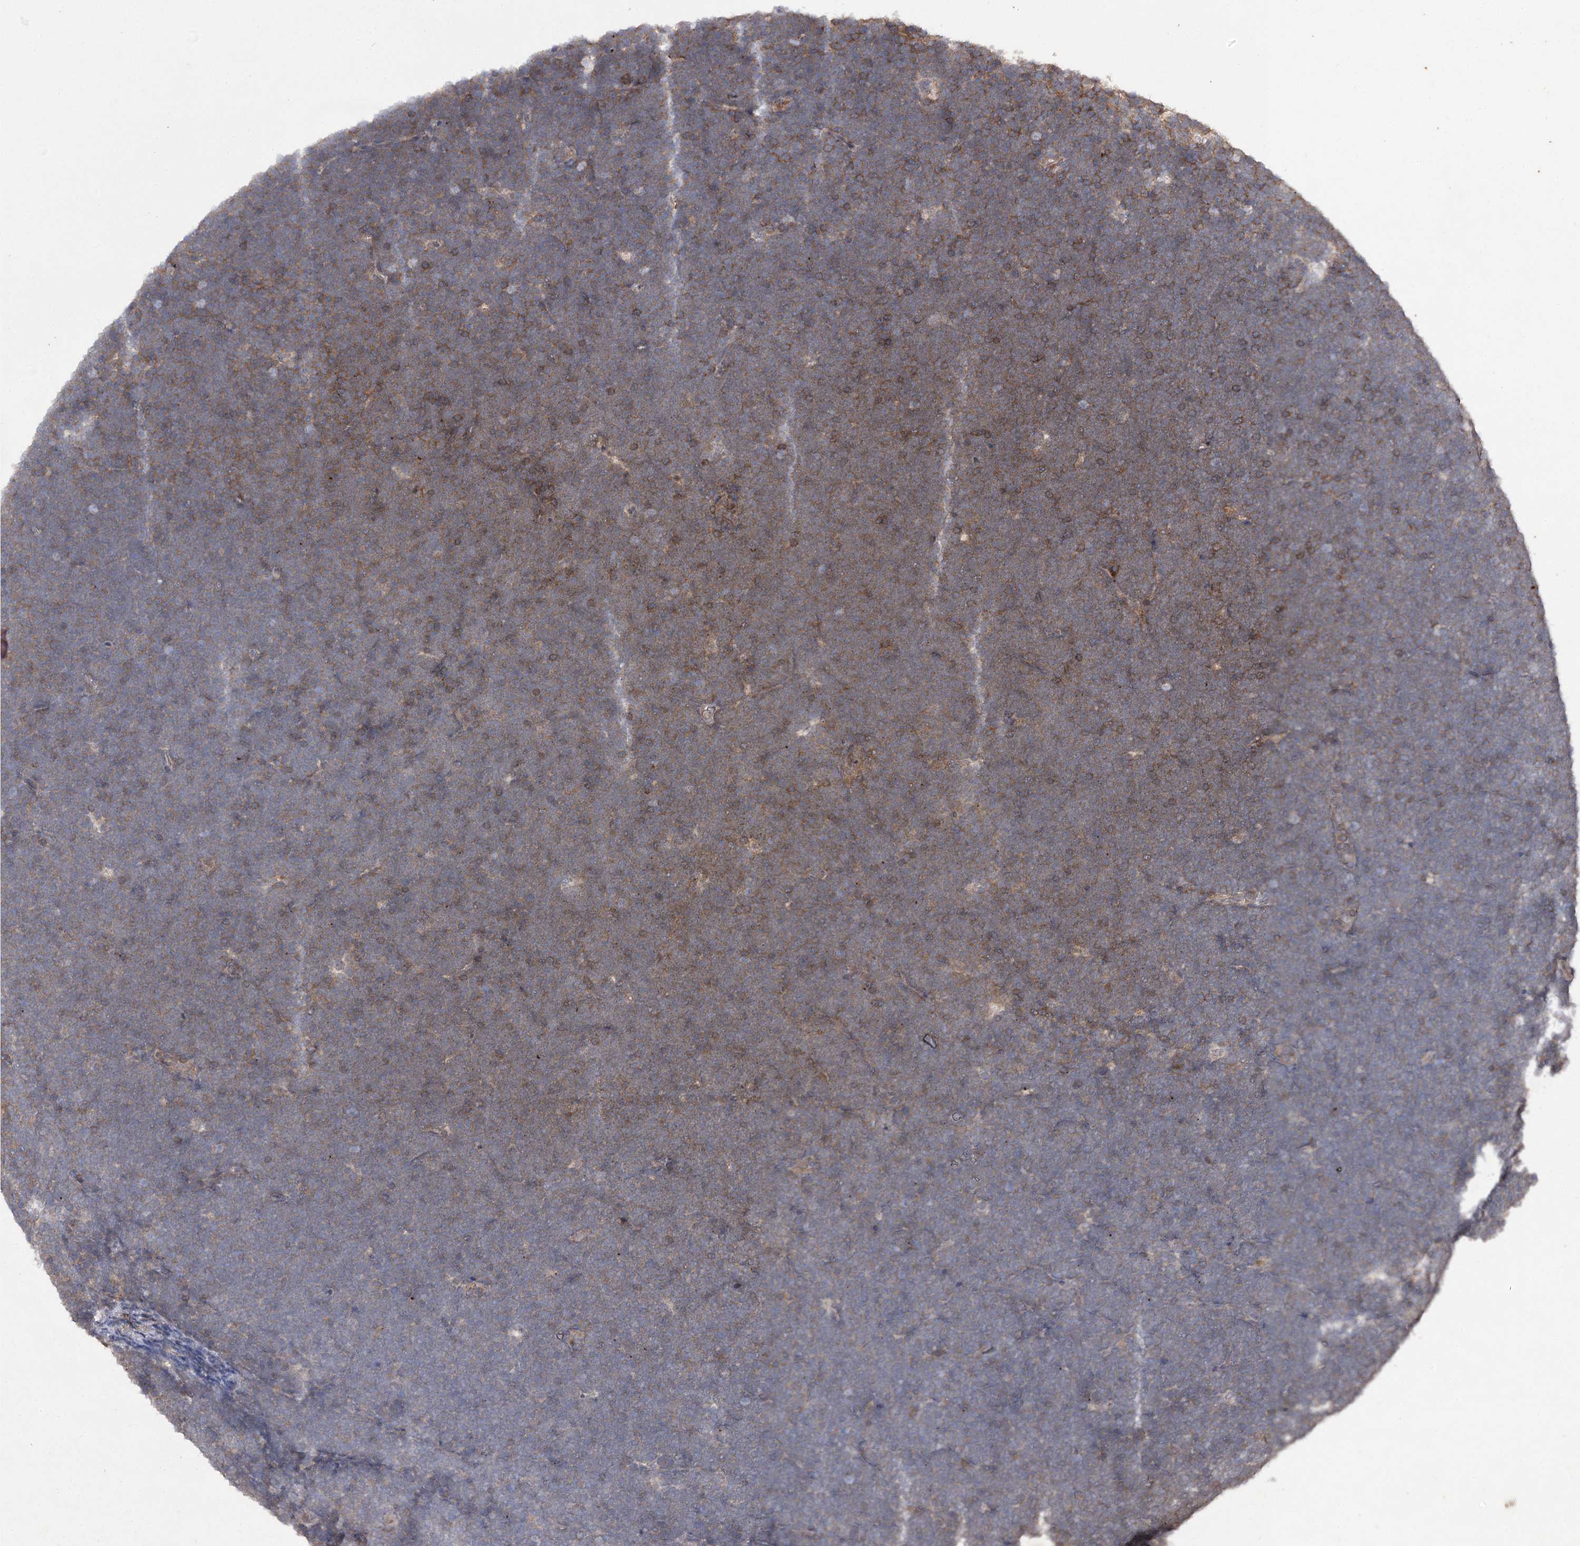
{"staining": {"intensity": "moderate", "quantity": "25%-75%", "location": "cytoplasmic/membranous"}, "tissue": "lymphoma", "cell_type": "Tumor cells", "image_type": "cancer", "snomed": [{"axis": "morphology", "description": "Malignant lymphoma, non-Hodgkin's type, High grade"}, {"axis": "topography", "description": "Lymph node"}], "caption": "Immunohistochemical staining of human malignant lymphoma, non-Hodgkin's type (high-grade) reveals moderate cytoplasmic/membranous protein staining in about 25%-75% of tumor cells. The protein is stained brown, and the nuclei are stained in blue (DAB (3,3'-diaminobenzidine) IHC with brightfield microscopy, high magnification).", "gene": "BCR", "patient": {"sex": "male", "age": 13}}